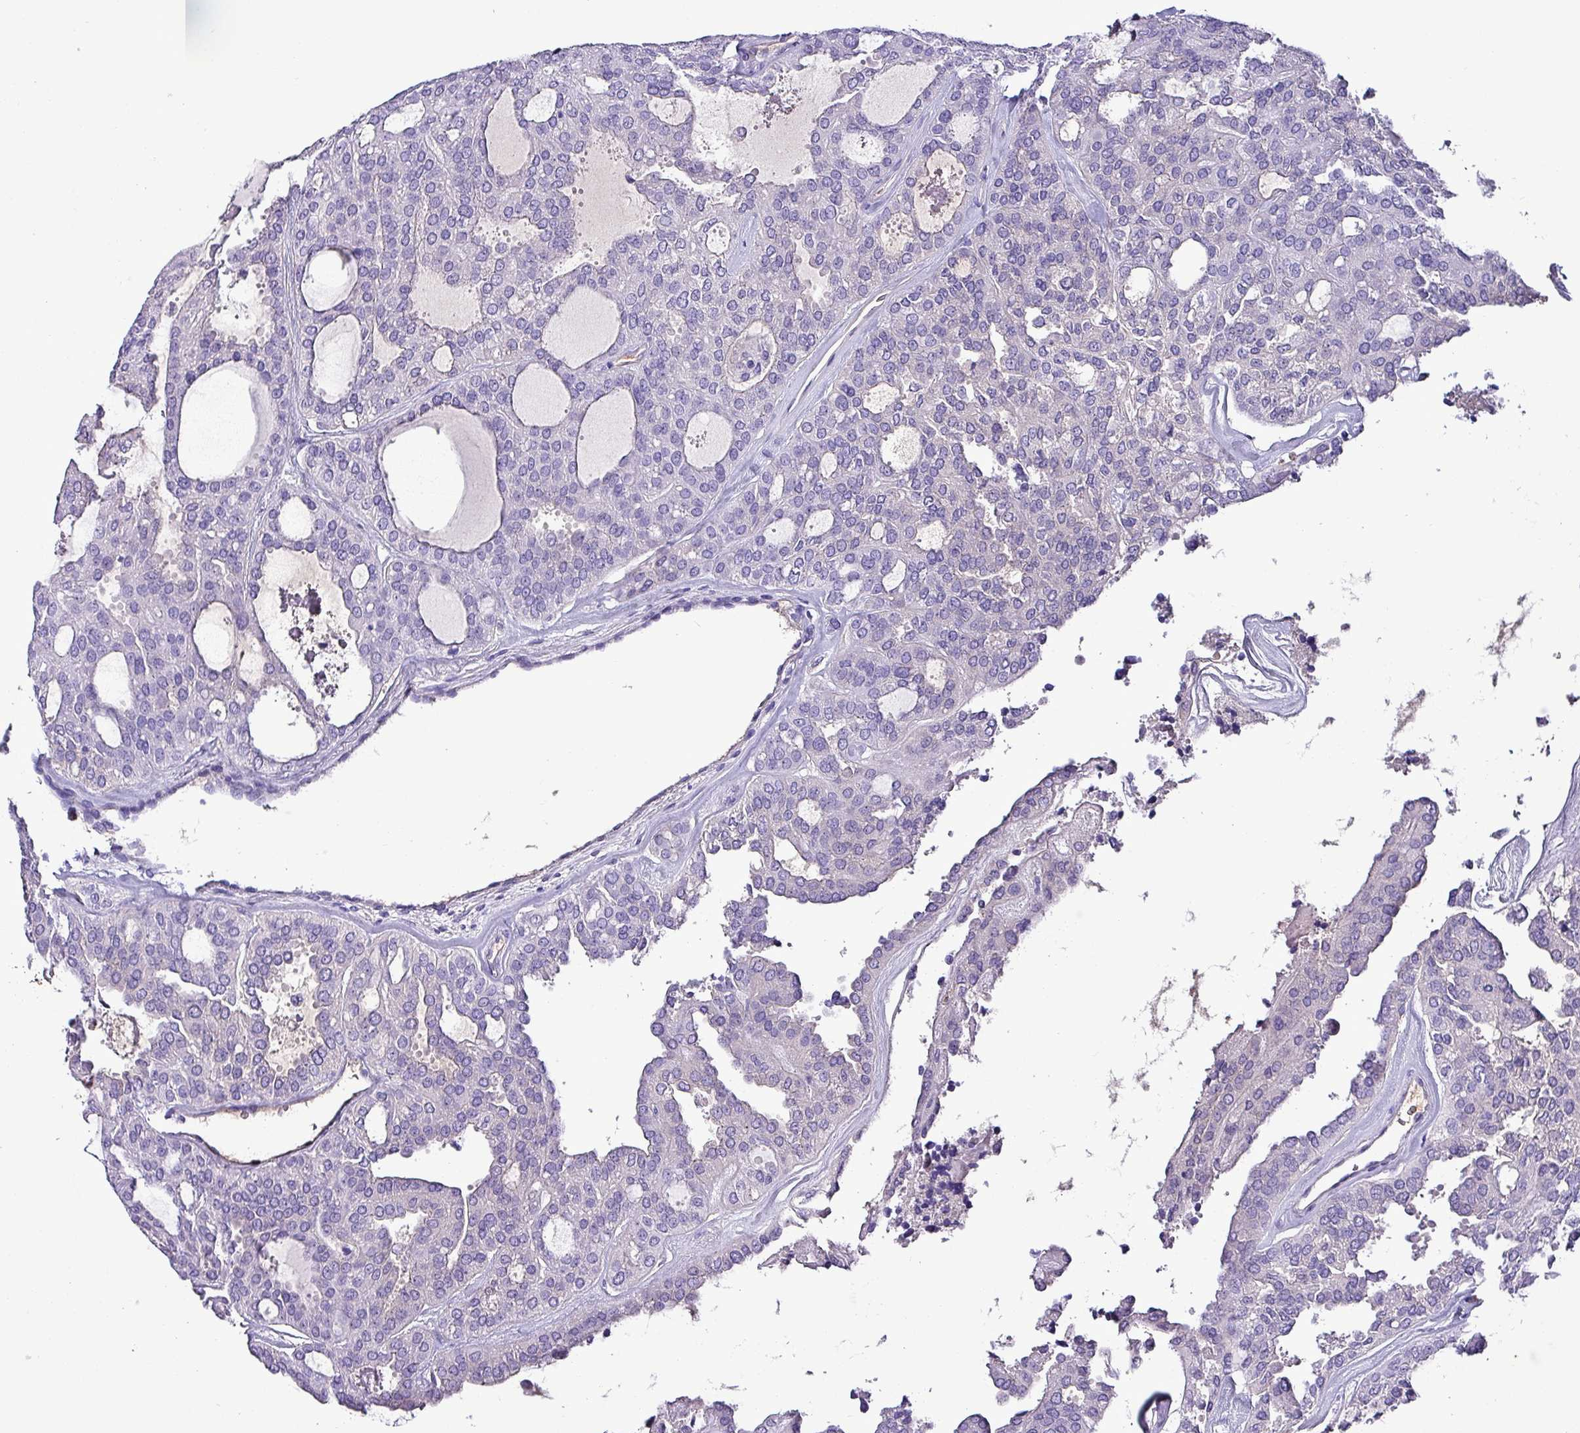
{"staining": {"intensity": "negative", "quantity": "none", "location": "none"}, "tissue": "thyroid cancer", "cell_type": "Tumor cells", "image_type": "cancer", "snomed": [{"axis": "morphology", "description": "Follicular adenoma carcinoma, NOS"}, {"axis": "topography", "description": "Thyroid gland"}], "caption": "An image of follicular adenoma carcinoma (thyroid) stained for a protein shows no brown staining in tumor cells.", "gene": "HP", "patient": {"sex": "male", "age": 75}}